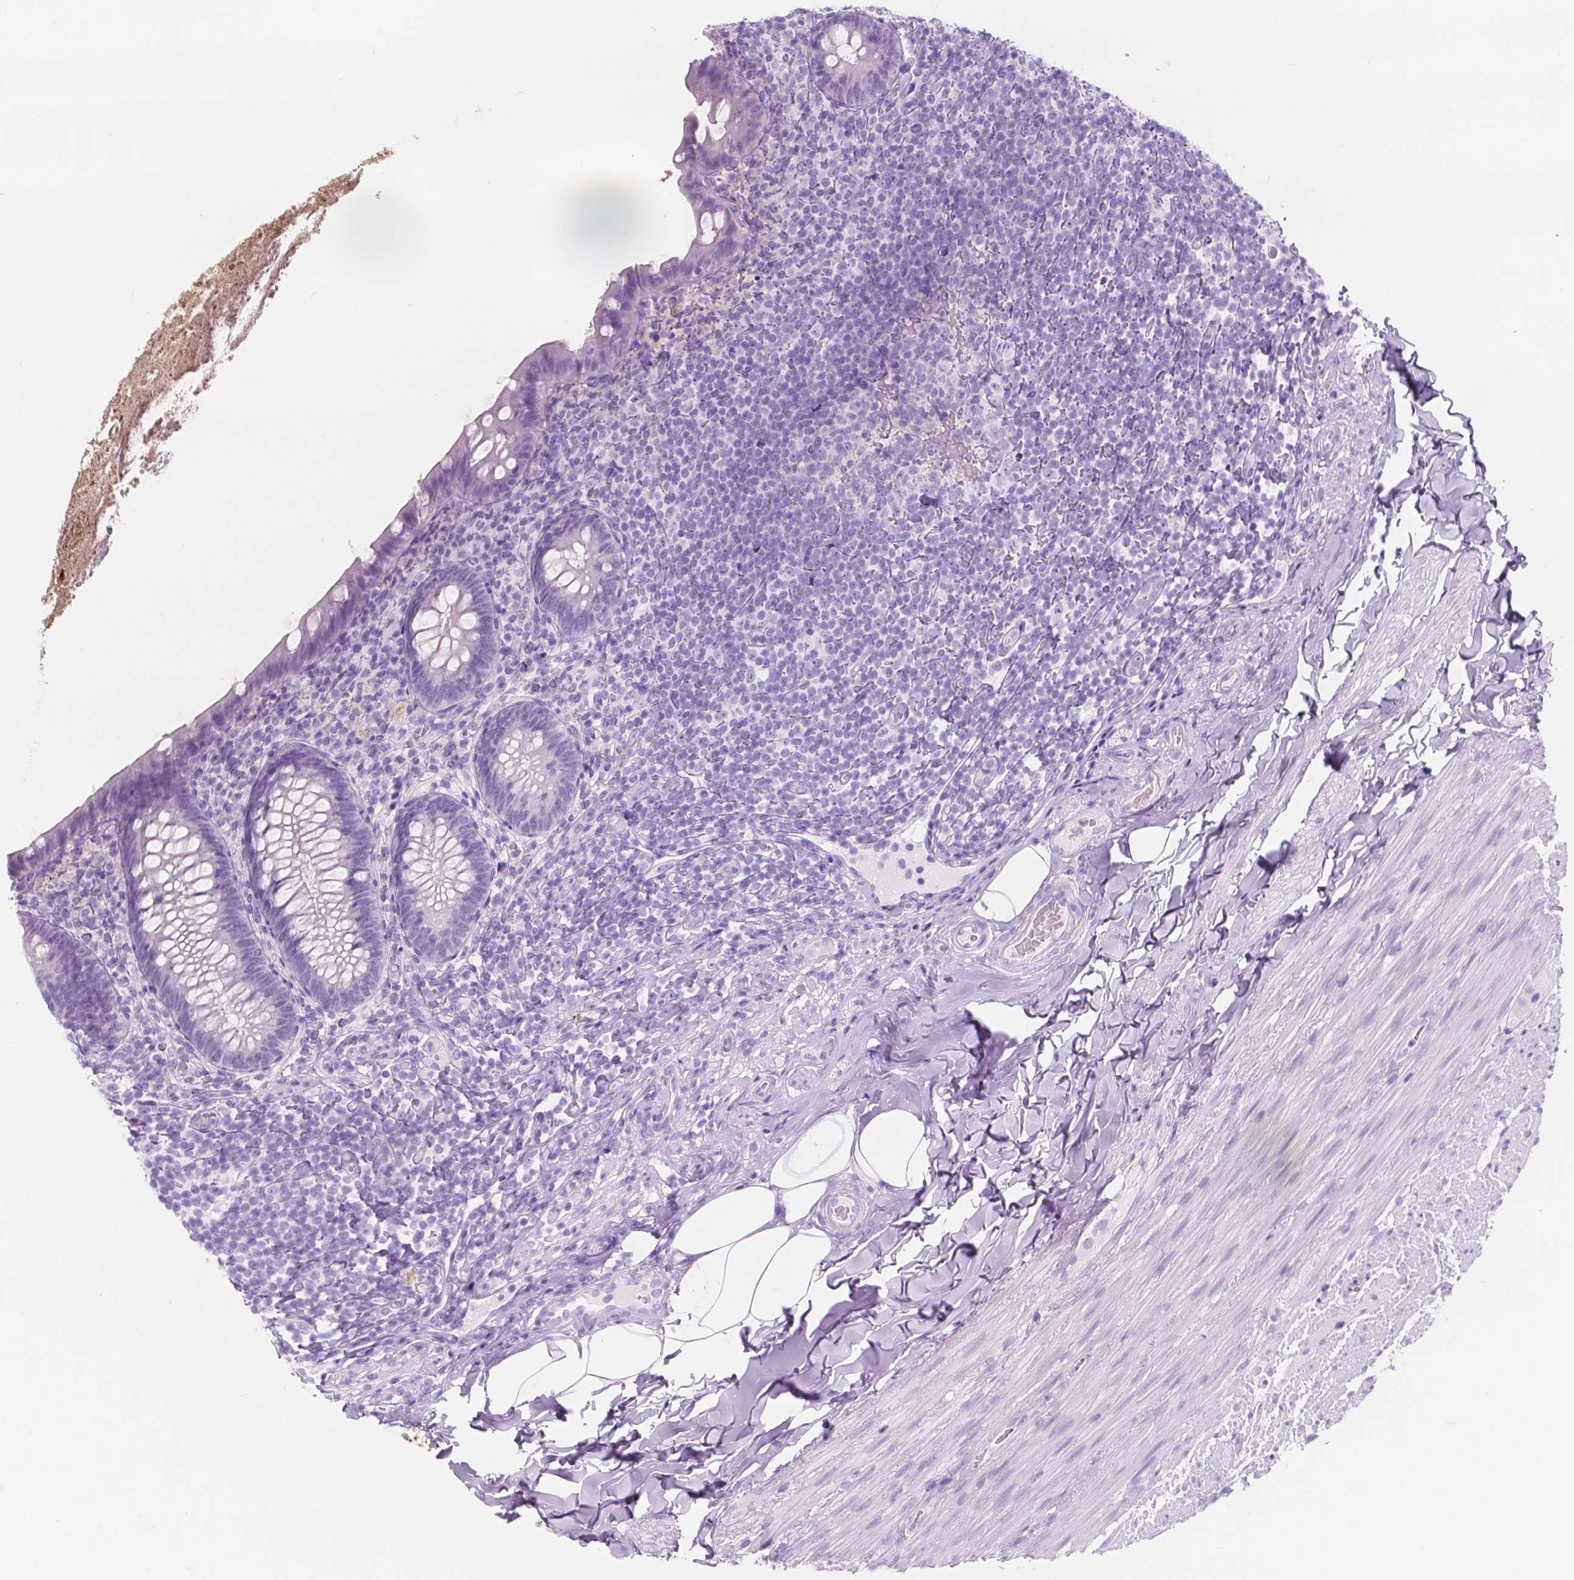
{"staining": {"intensity": "moderate", "quantity": "<25%", "location": "cytoplasmic/membranous"}, "tissue": "appendix", "cell_type": "Glandular cells", "image_type": "normal", "snomed": [{"axis": "morphology", "description": "Normal tissue, NOS"}, {"axis": "topography", "description": "Appendix"}], "caption": "Moderate cytoplasmic/membranous expression for a protein is seen in about <25% of glandular cells of benign appendix using immunohistochemistry (IHC).", "gene": "CUZD1", "patient": {"sex": "male", "age": 47}}